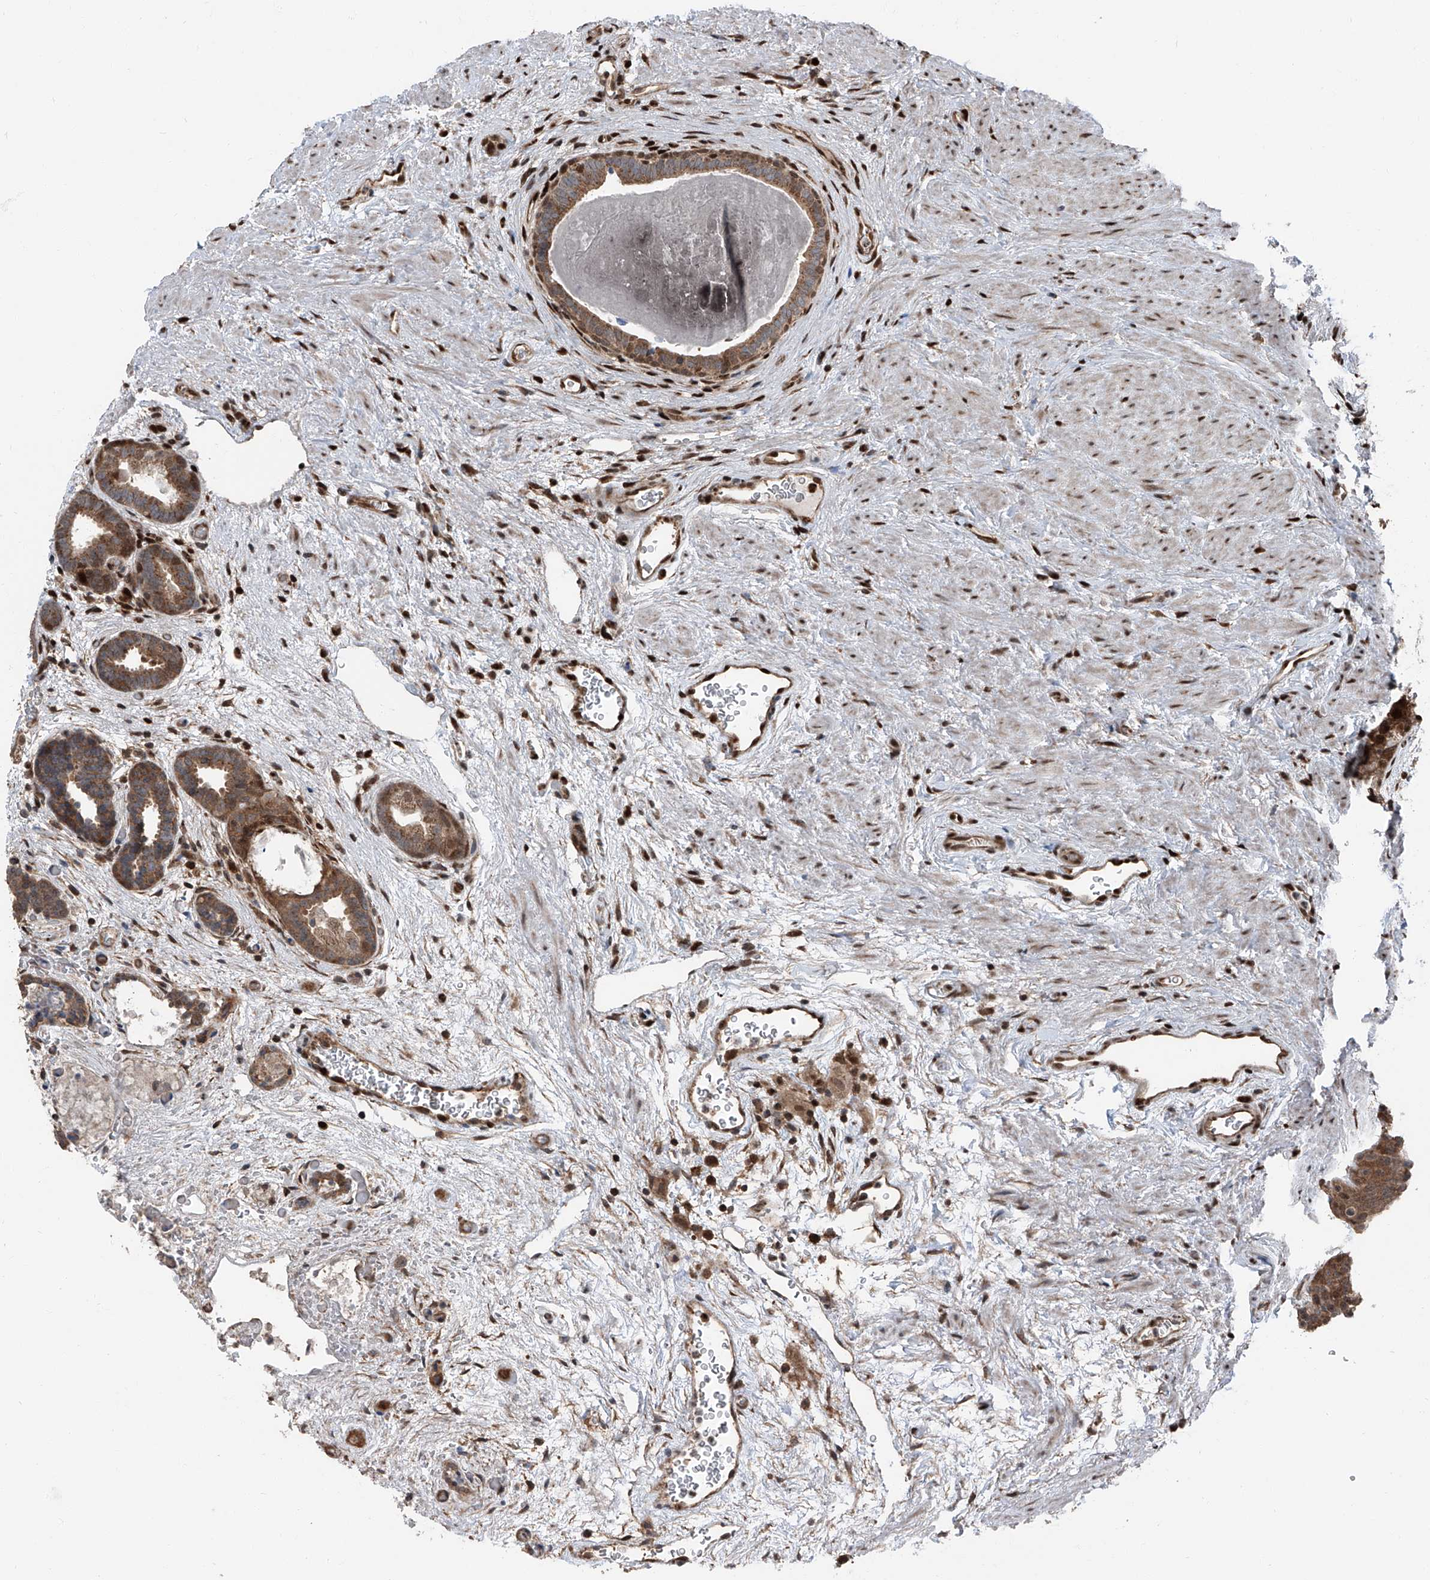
{"staining": {"intensity": "strong", "quantity": ">75%", "location": "cytoplasmic/membranous,nuclear"}, "tissue": "prostate", "cell_type": "Glandular cells", "image_type": "normal", "snomed": [{"axis": "morphology", "description": "Normal tissue, NOS"}, {"axis": "topography", "description": "Prostate"}], "caption": "Immunohistochemistry (DAB) staining of normal human prostate exhibits strong cytoplasmic/membranous,nuclear protein staining in about >75% of glandular cells. Nuclei are stained in blue.", "gene": "FKBP5", "patient": {"sex": "male", "age": 48}}